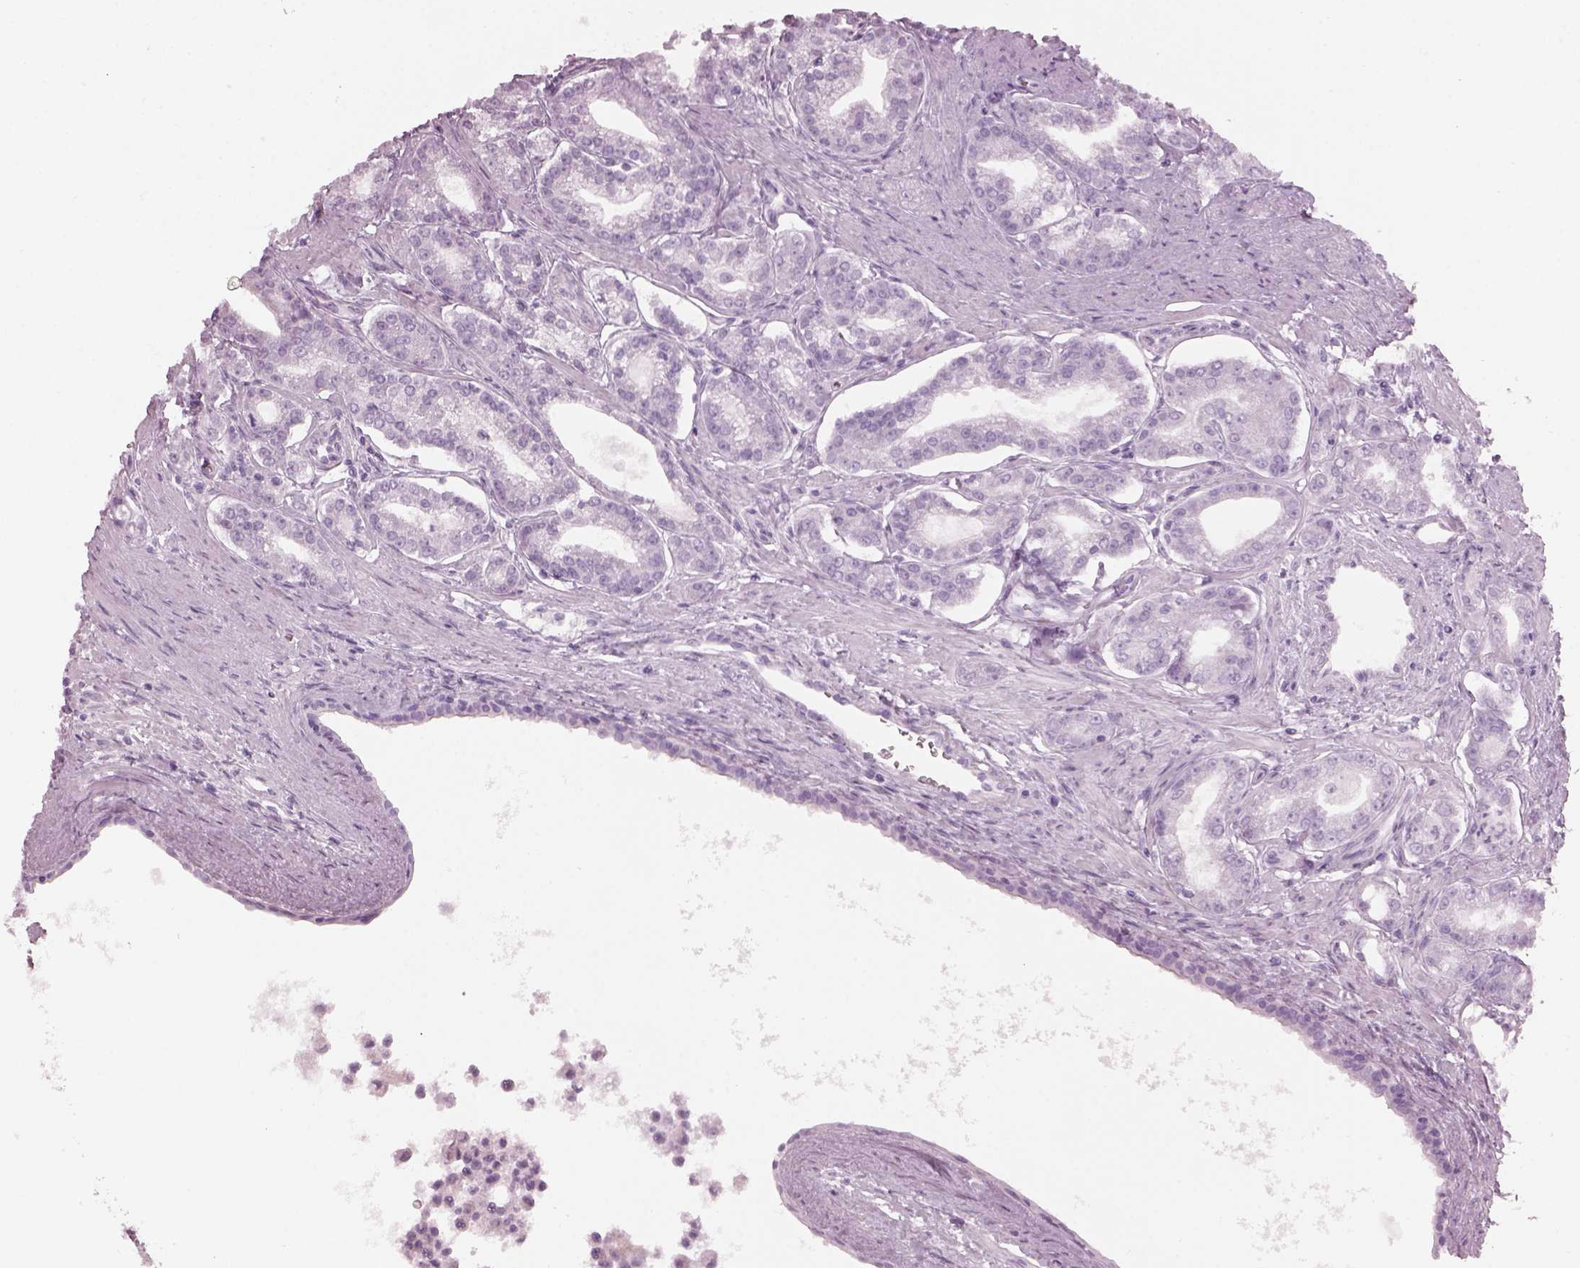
{"staining": {"intensity": "negative", "quantity": "none", "location": "none"}, "tissue": "prostate cancer", "cell_type": "Tumor cells", "image_type": "cancer", "snomed": [{"axis": "morphology", "description": "Adenocarcinoma, NOS"}, {"axis": "topography", "description": "Prostate"}], "caption": "An image of human prostate adenocarcinoma is negative for staining in tumor cells.", "gene": "HYDIN", "patient": {"sex": "male", "age": 71}}